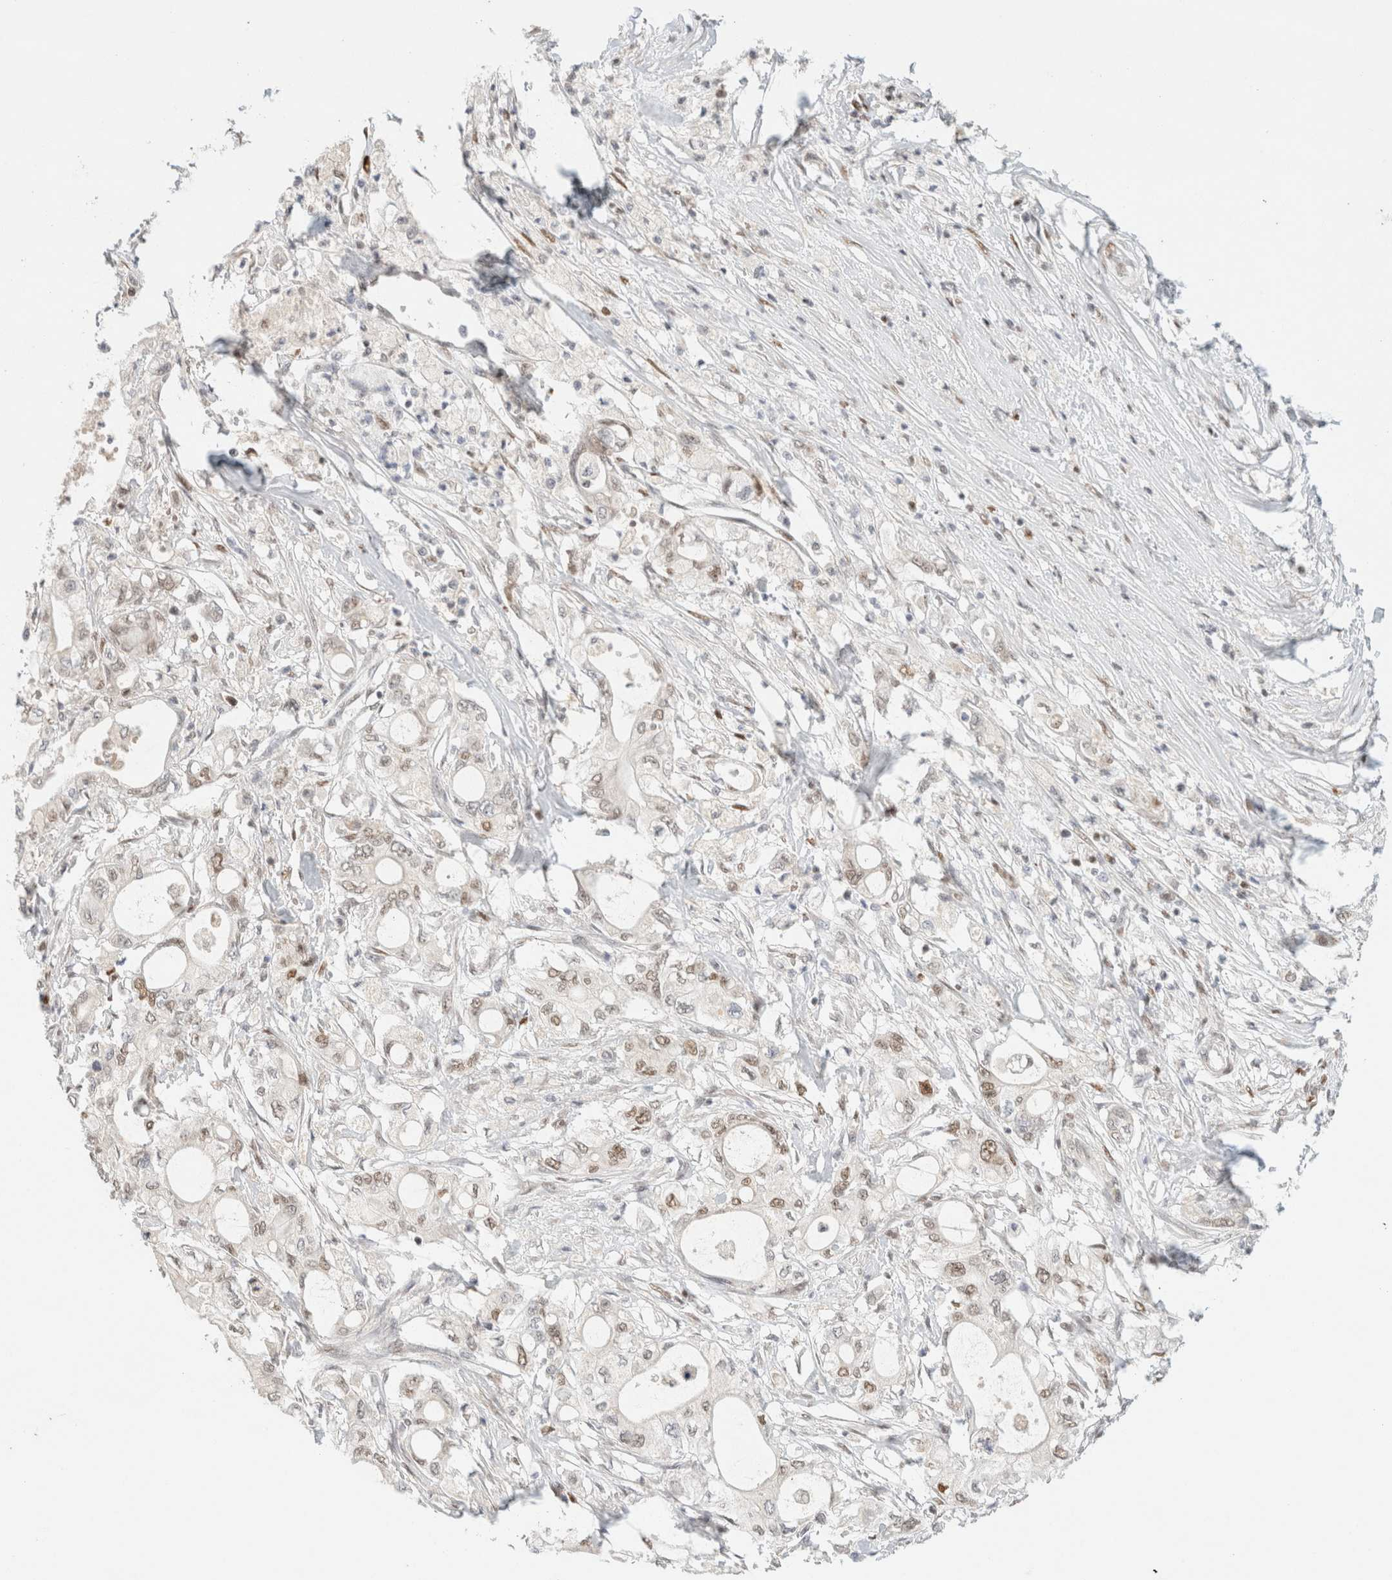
{"staining": {"intensity": "weak", "quantity": "<25%", "location": "nuclear"}, "tissue": "pancreatic cancer", "cell_type": "Tumor cells", "image_type": "cancer", "snomed": [{"axis": "morphology", "description": "Adenocarcinoma, NOS"}, {"axis": "topography", "description": "Pancreas"}], "caption": "Immunohistochemistry (IHC) of pancreatic cancer demonstrates no expression in tumor cells.", "gene": "DDB2", "patient": {"sex": "male", "age": 79}}